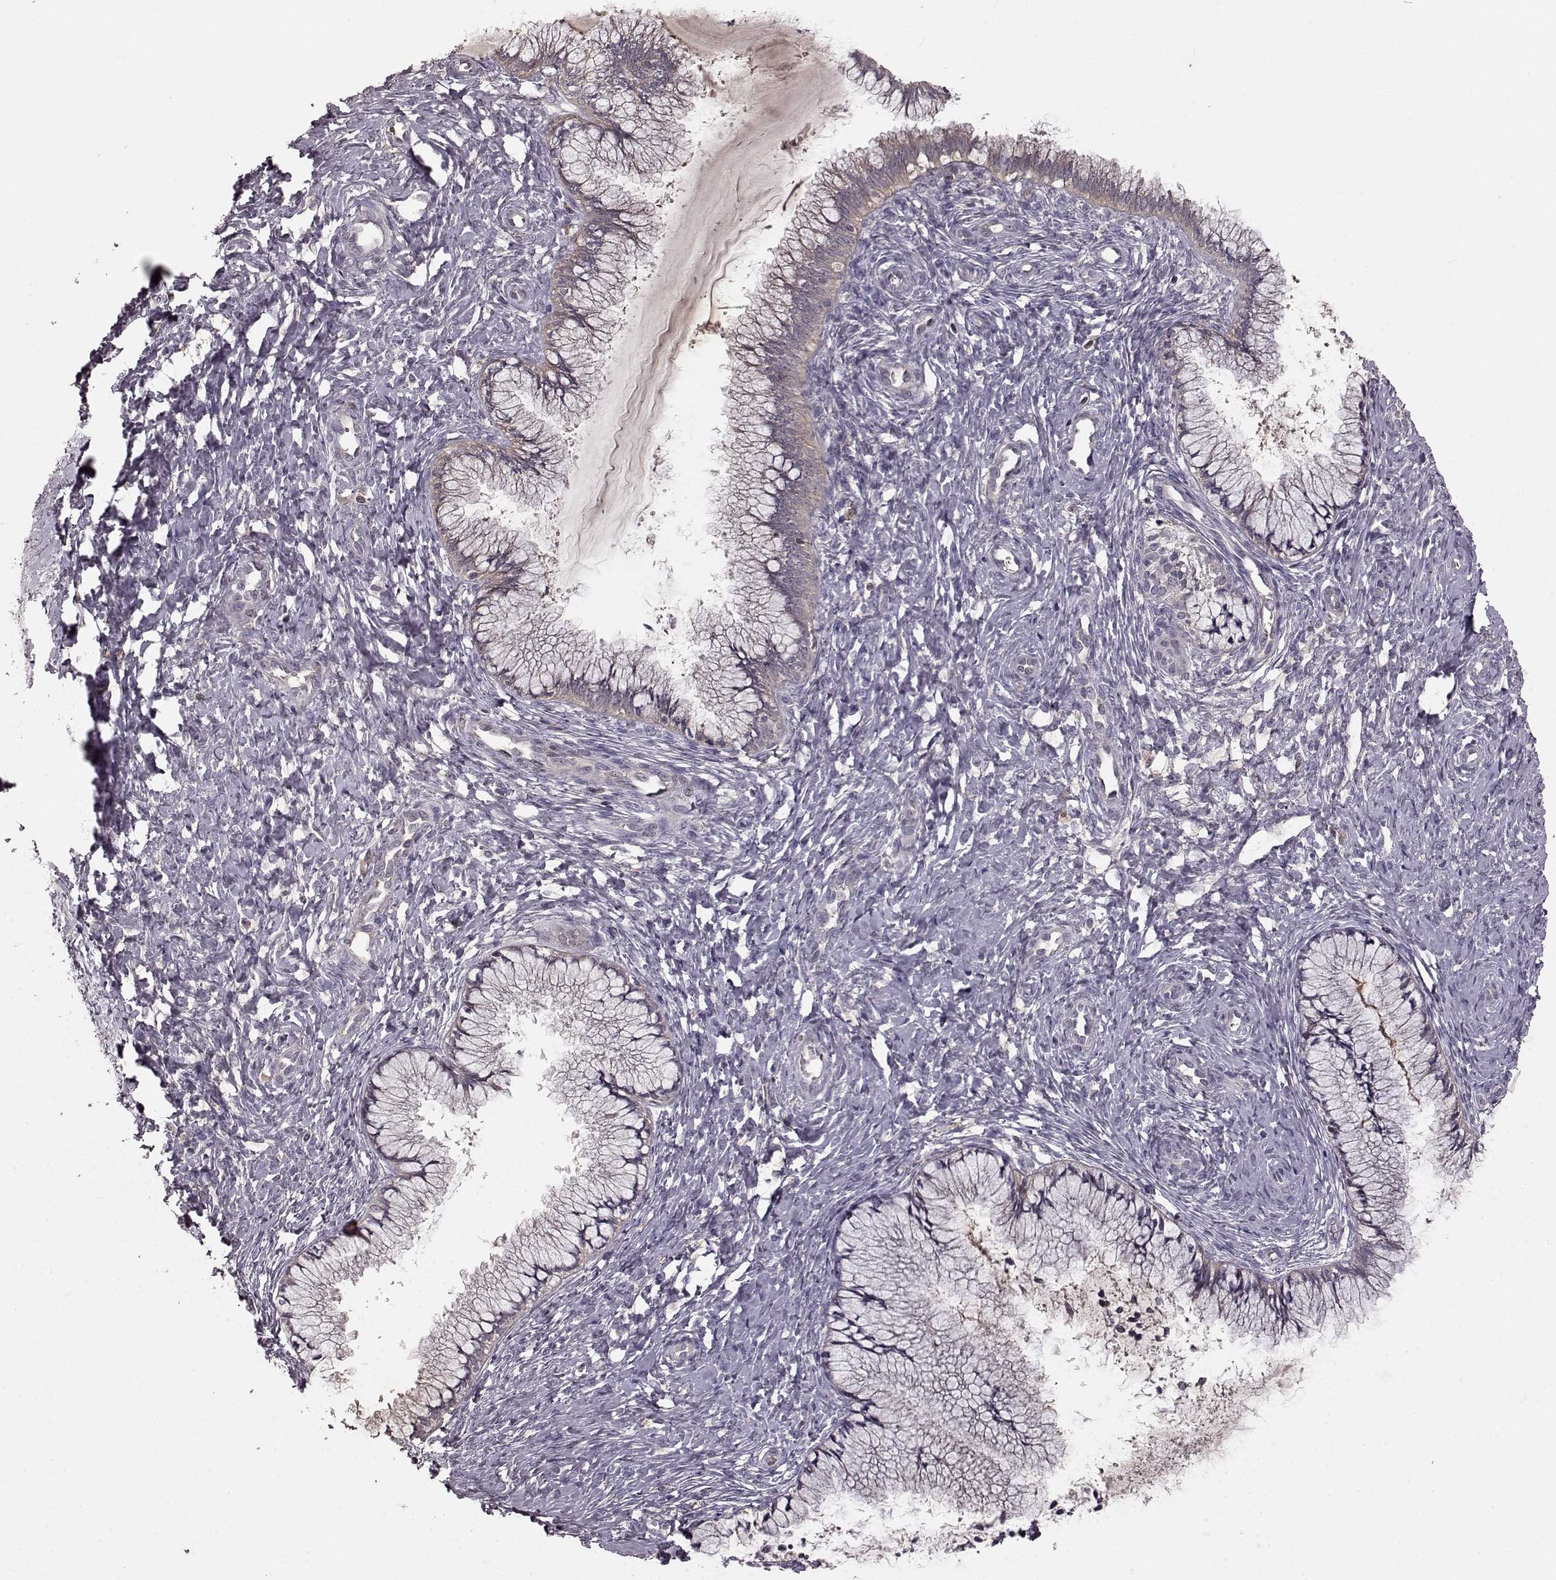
{"staining": {"intensity": "negative", "quantity": "none", "location": "none"}, "tissue": "cervix", "cell_type": "Glandular cells", "image_type": "normal", "snomed": [{"axis": "morphology", "description": "Normal tissue, NOS"}, {"axis": "topography", "description": "Cervix"}], "caption": "Immunohistochemistry image of normal cervix: human cervix stained with DAB demonstrates no significant protein staining in glandular cells.", "gene": "SLC22A18", "patient": {"sex": "female", "age": 37}}